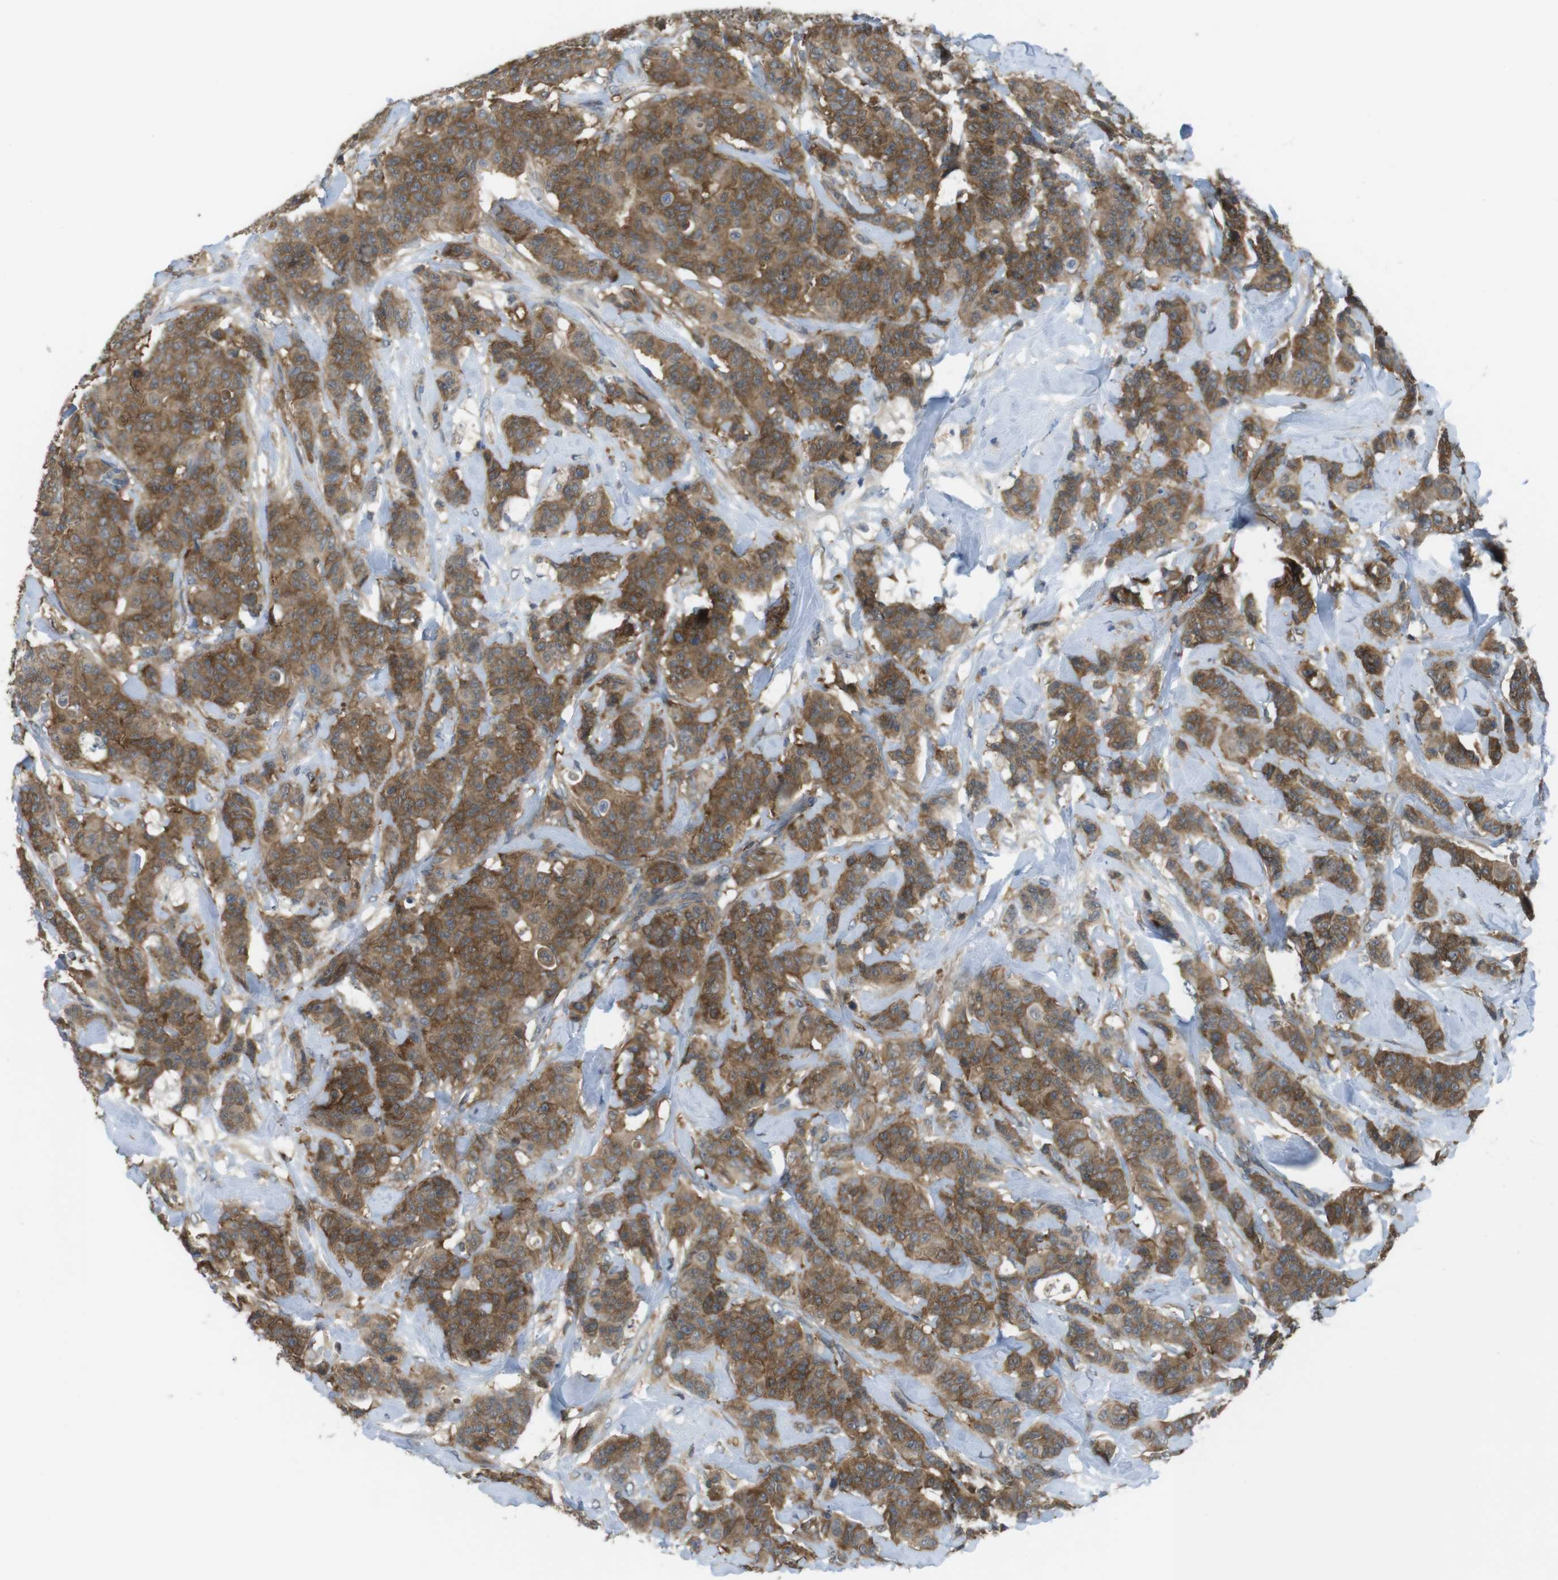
{"staining": {"intensity": "moderate", "quantity": ">75%", "location": "cytoplasmic/membranous"}, "tissue": "breast cancer", "cell_type": "Tumor cells", "image_type": "cancer", "snomed": [{"axis": "morphology", "description": "Normal tissue, NOS"}, {"axis": "morphology", "description": "Duct carcinoma"}, {"axis": "topography", "description": "Breast"}], "caption": "Human breast intraductal carcinoma stained for a protein (brown) demonstrates moderate cytoplasmic/membranous positive positivity in about >75% of tumor cells.", "gene": "MTHFD1", "patient": {"sex": "female", "age": 40}}